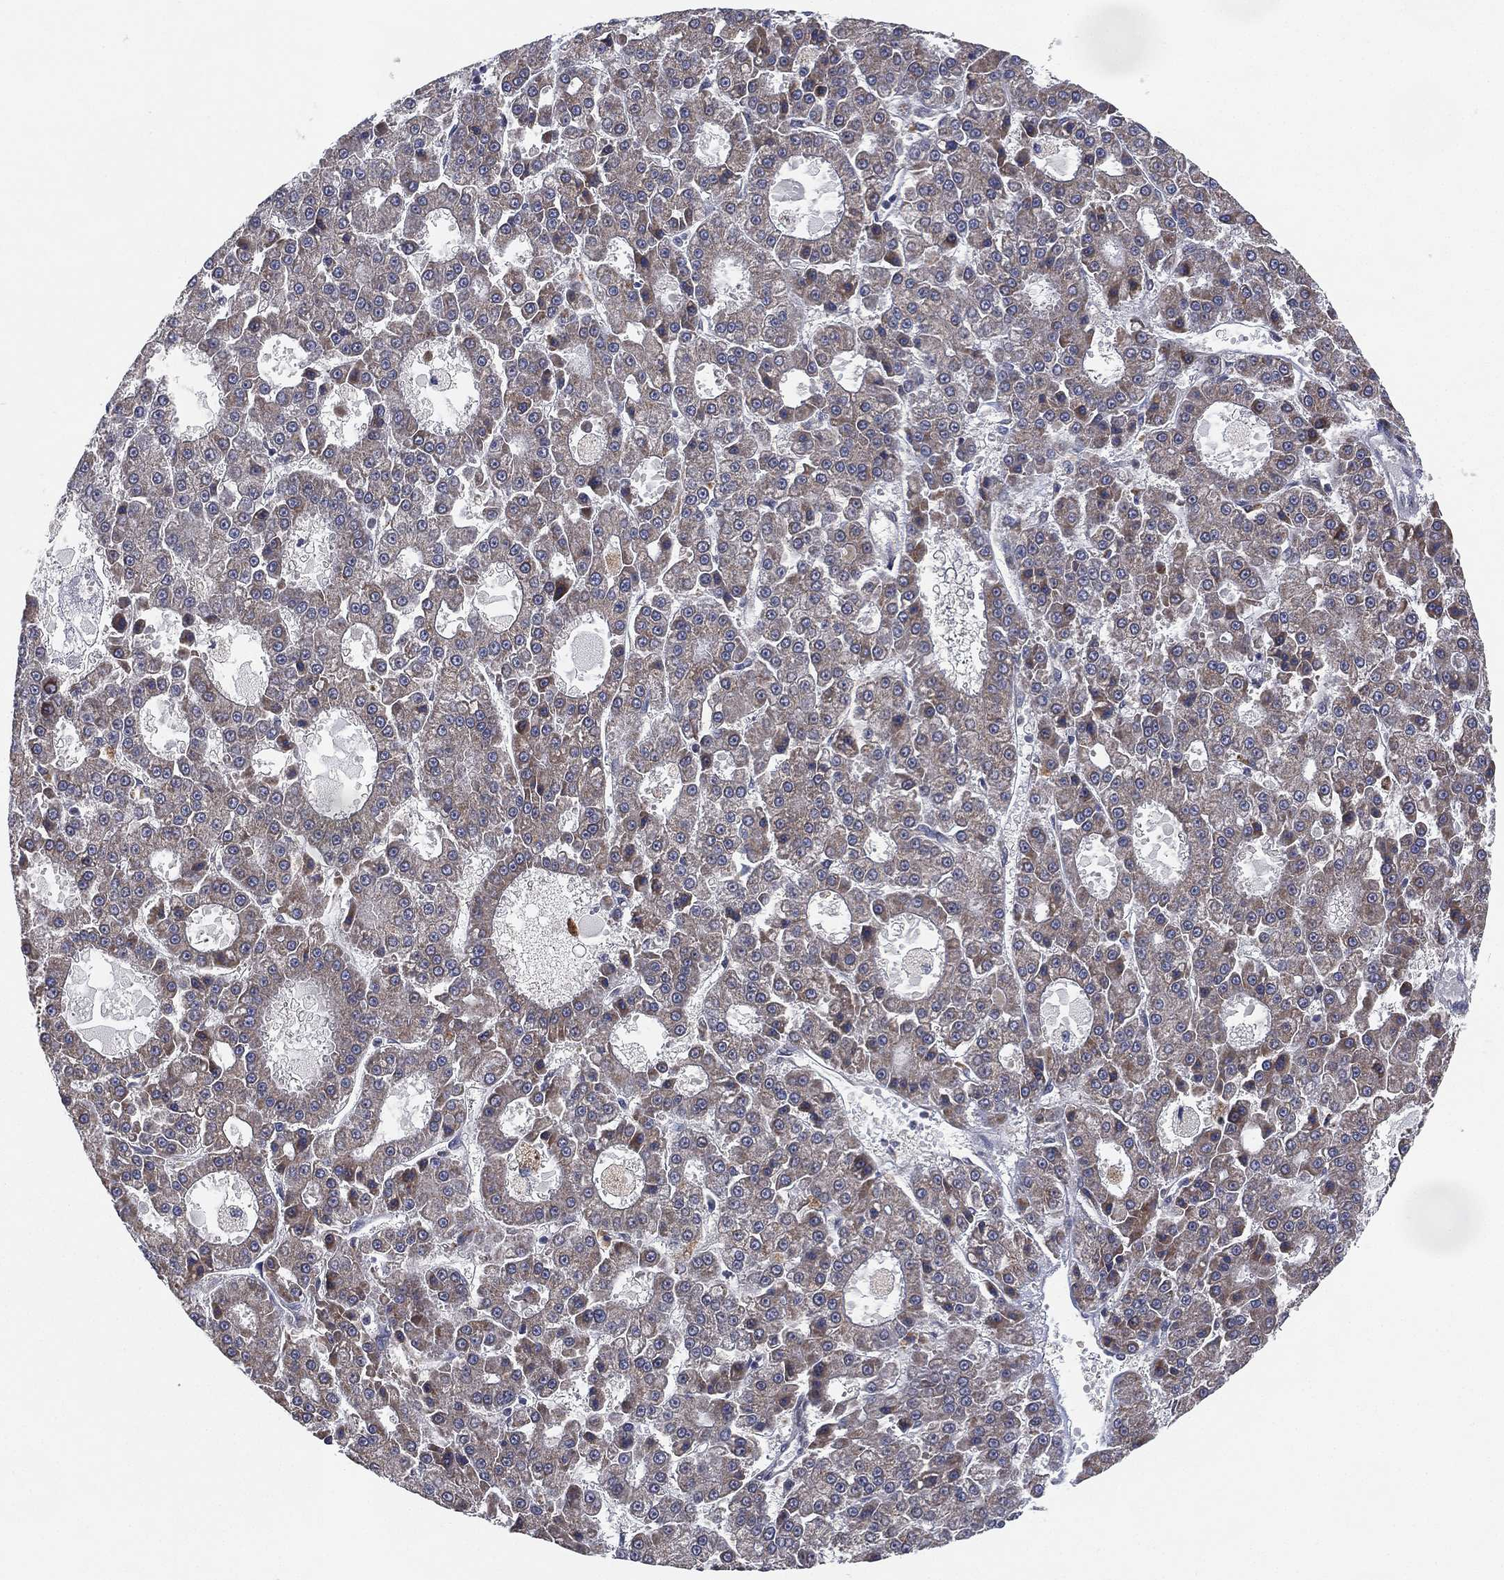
{"staining": {"intensity": "weak", "quantity": "<25%", "location": "cytoplasmic/membranous"}, "tissue": "liver cancer", "cell_type": "Tumor cells", "image_type": "cancer", "snomed": [{"axis": "morphology", "description": "Carcinoma, Hepatocellular, NOS"}, {"axis": "topography", "description": "Liver"}], "caption": "Tumor cells are negative for brown protein staining in hepatocellular carcinoma (liver). (IHC, brightfield microscopy, high magnification).", "gene": "FAM104A", "patient": {"sex": "male", "age": 70}}